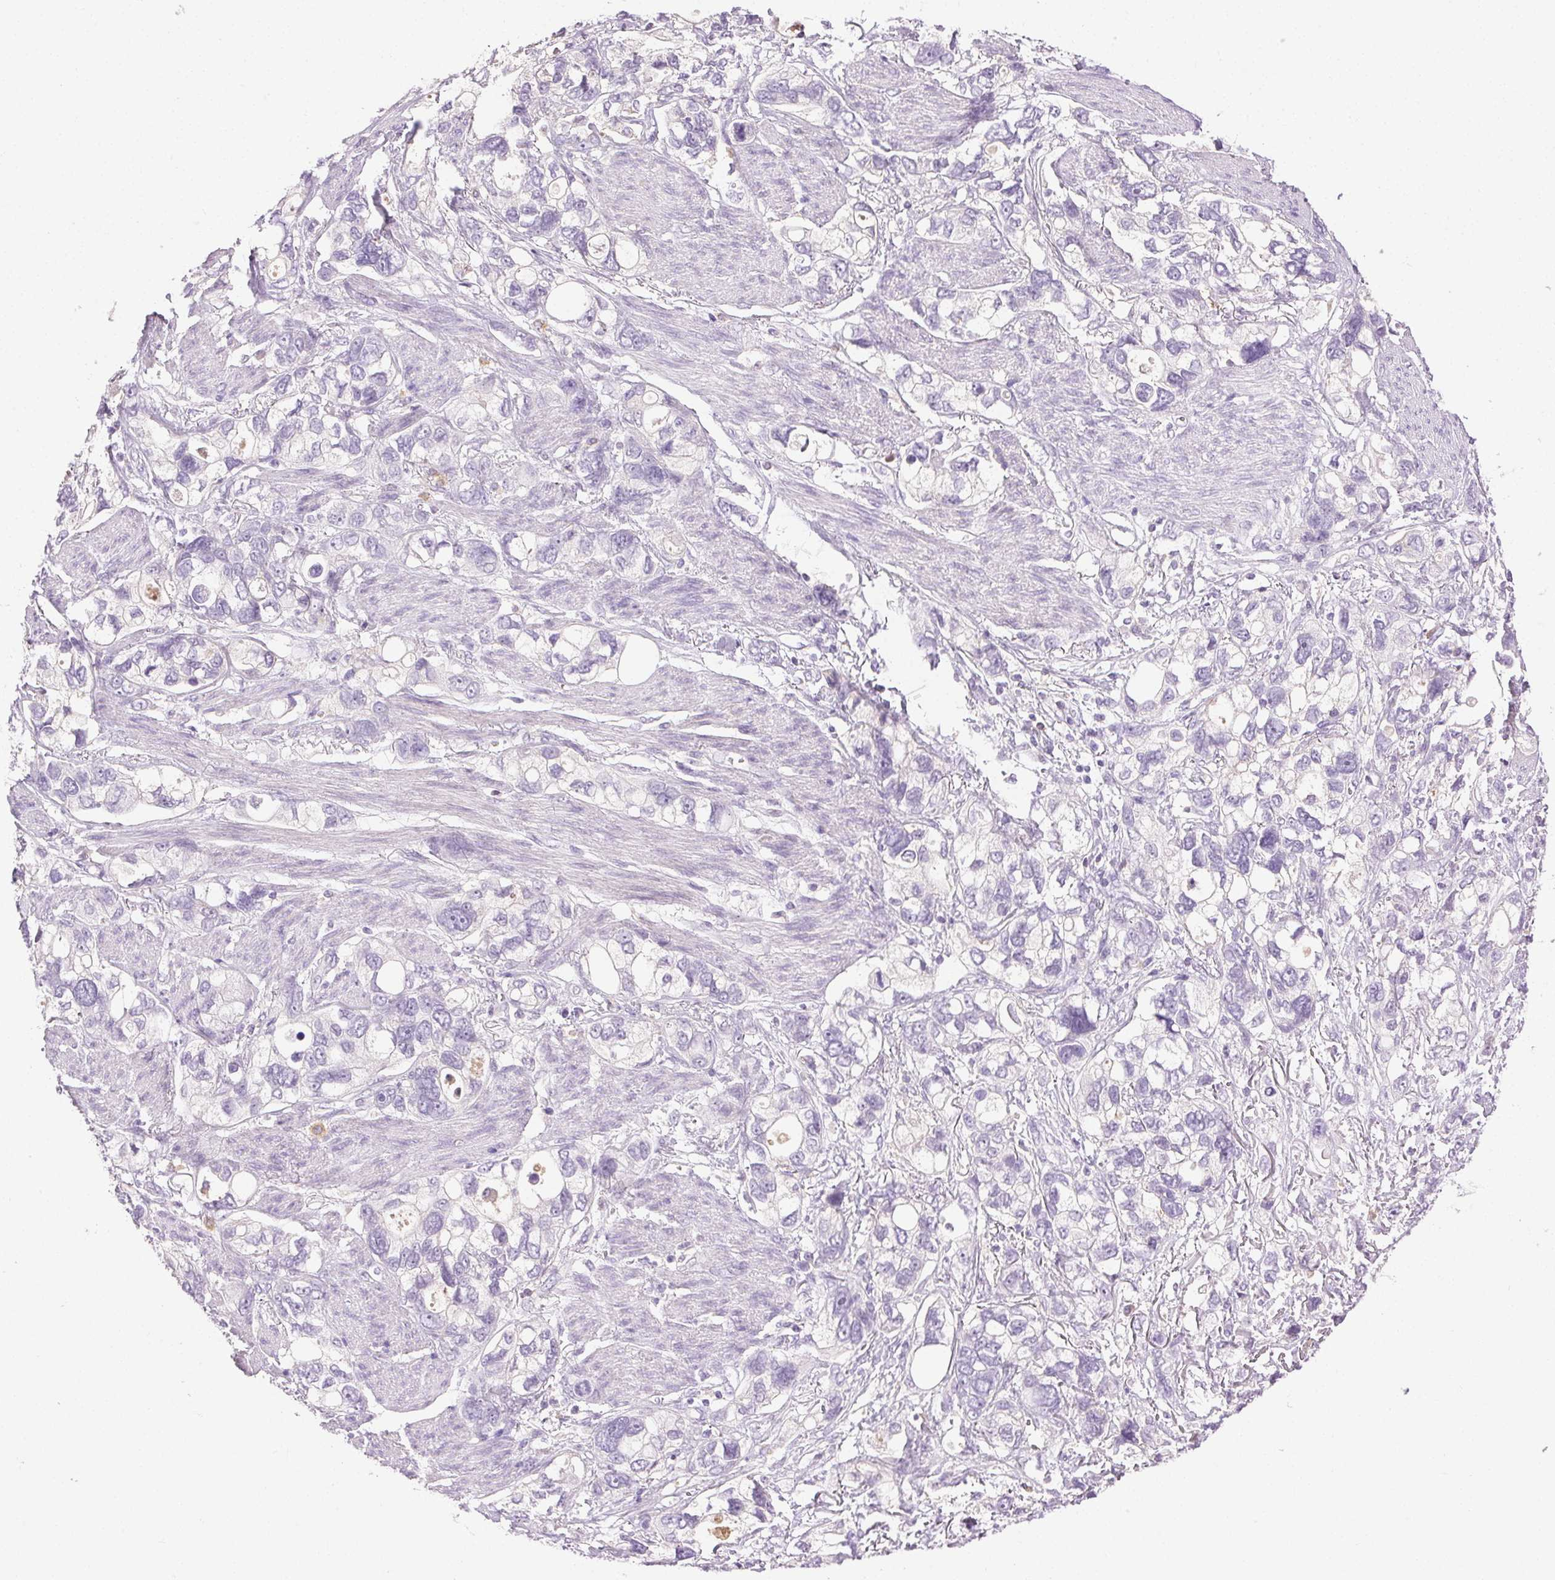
{"staining": {"intensity": "negative", "quantity": "none", "location": "none"}, "tissue": "stomach cancer", "cell_type": "Tumor cells", "image_type": "cancer", "snomed": [{"axis": "morphology", "description": "Adenocarcinoma, NOS"}, {"axis": "topography", "description": "Stomach, upper"}], "caption": "DAB (3,3'-diaminobenzidine) immunohistochemical staining of human stomach cancer (adenocarcinoma) reveals no significant positivity in tumor cells.", "gene": "BPIFB2", "patient": {"sex": "female", "age": 81}}